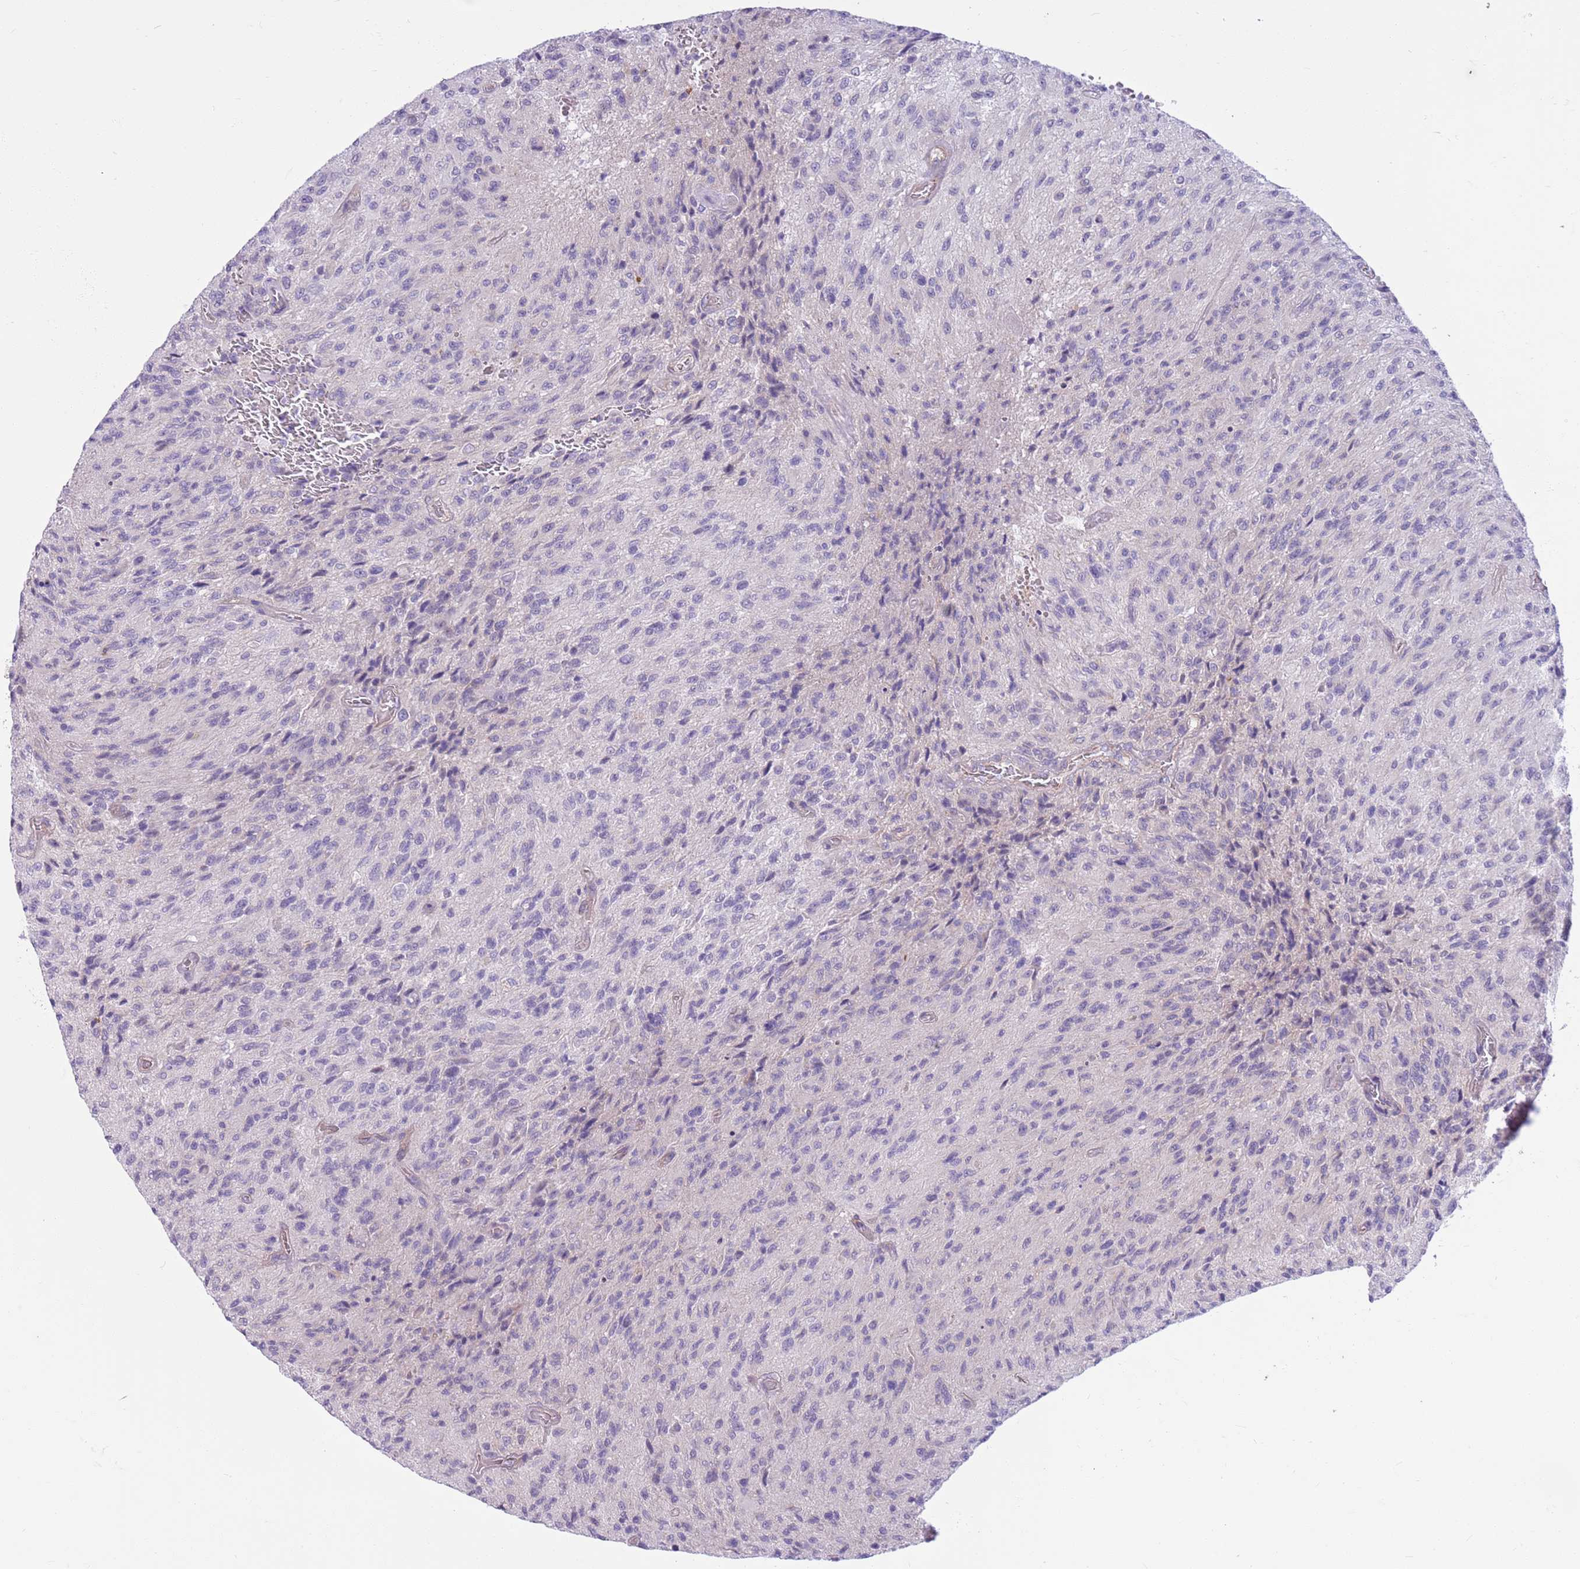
{"staining": {"intensity": "negative", "quantity": "none", "location": "none"}, "tissue": "glioma", "cell_type": "Tumor cells", "image_type": "cancer", "snomed": [{"axis": "morphology", "description": "Normal tissue, NOS"}, {"axis": "morphology", "description": "Glioma, malignant, High grade"}, {"axis": "topography", "description": "Cerebral cortex"}], "caption": "Immunohistochemical staining of glioma exhibits no significant positivity in tumor cells.", "gene": "PARP8", "patient": {"sex": "male", "age": 56}}